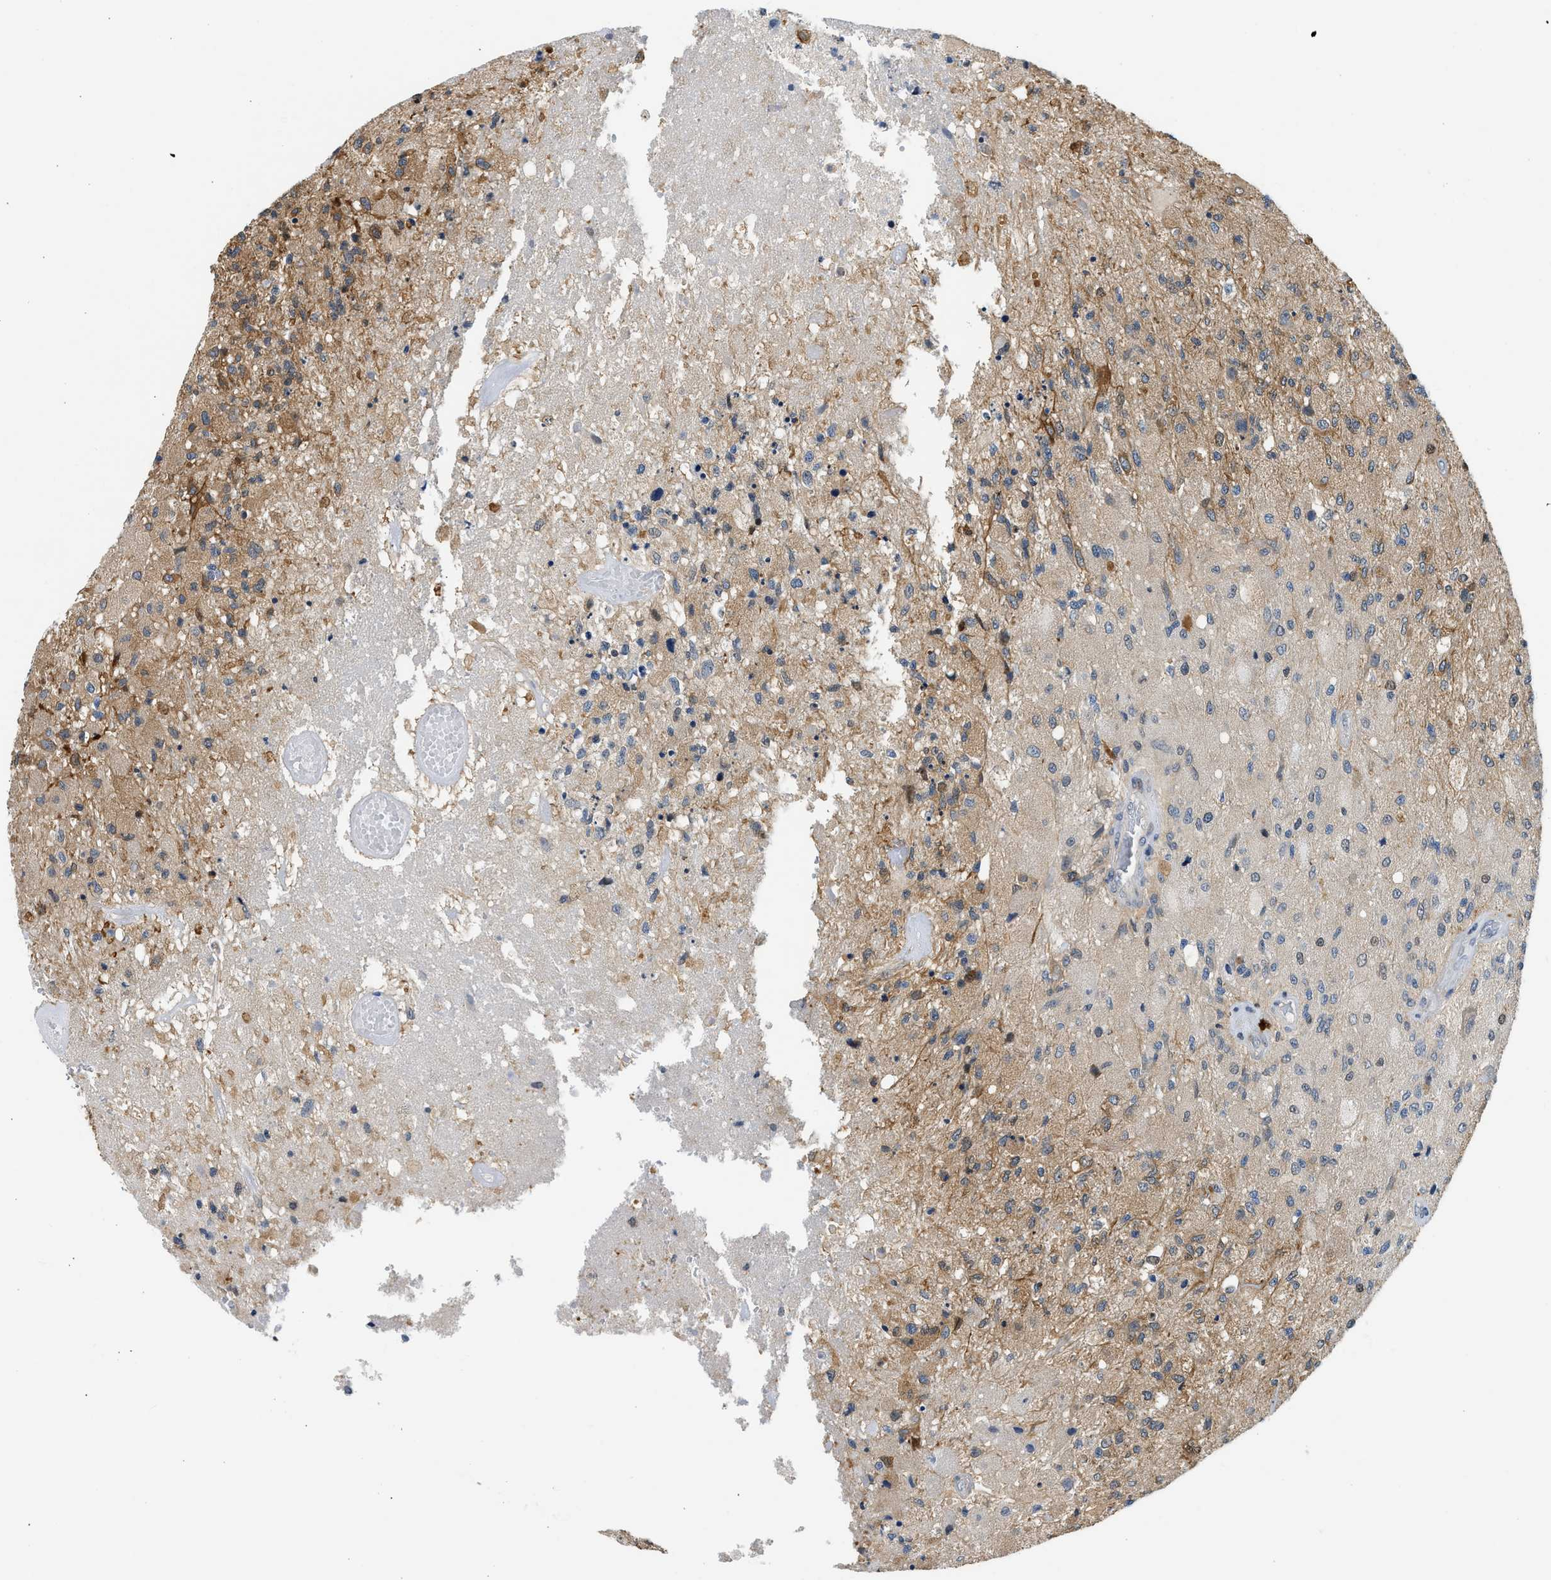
{"staining": {"intensity": "moderate", "quantity": "<25%", "location": "cytoplasmic/membranous,nuclear"}, "tissue": "glioma", "cell_type": "Tumor cells", "image_type": "cancer", "snomed": [{"axis": "morphology", "description": "Normal tissue, NOS"}, {"axis": "morphology", "description": "Glioma, malignant, High grade"}, {"axis": "topography", "description": "Cerebral cortex"}], "caption": "Brown immunohistochemical staining in human high-grade glioma (malignant) shows moderate cytoplasmic/membranous and nuclear positivity in about <25% of tumor cells. (IHC, brightfield microscopy, high magnification).", "gene": "OLIG3", "patient": {"sex": "male", "age": 77}}